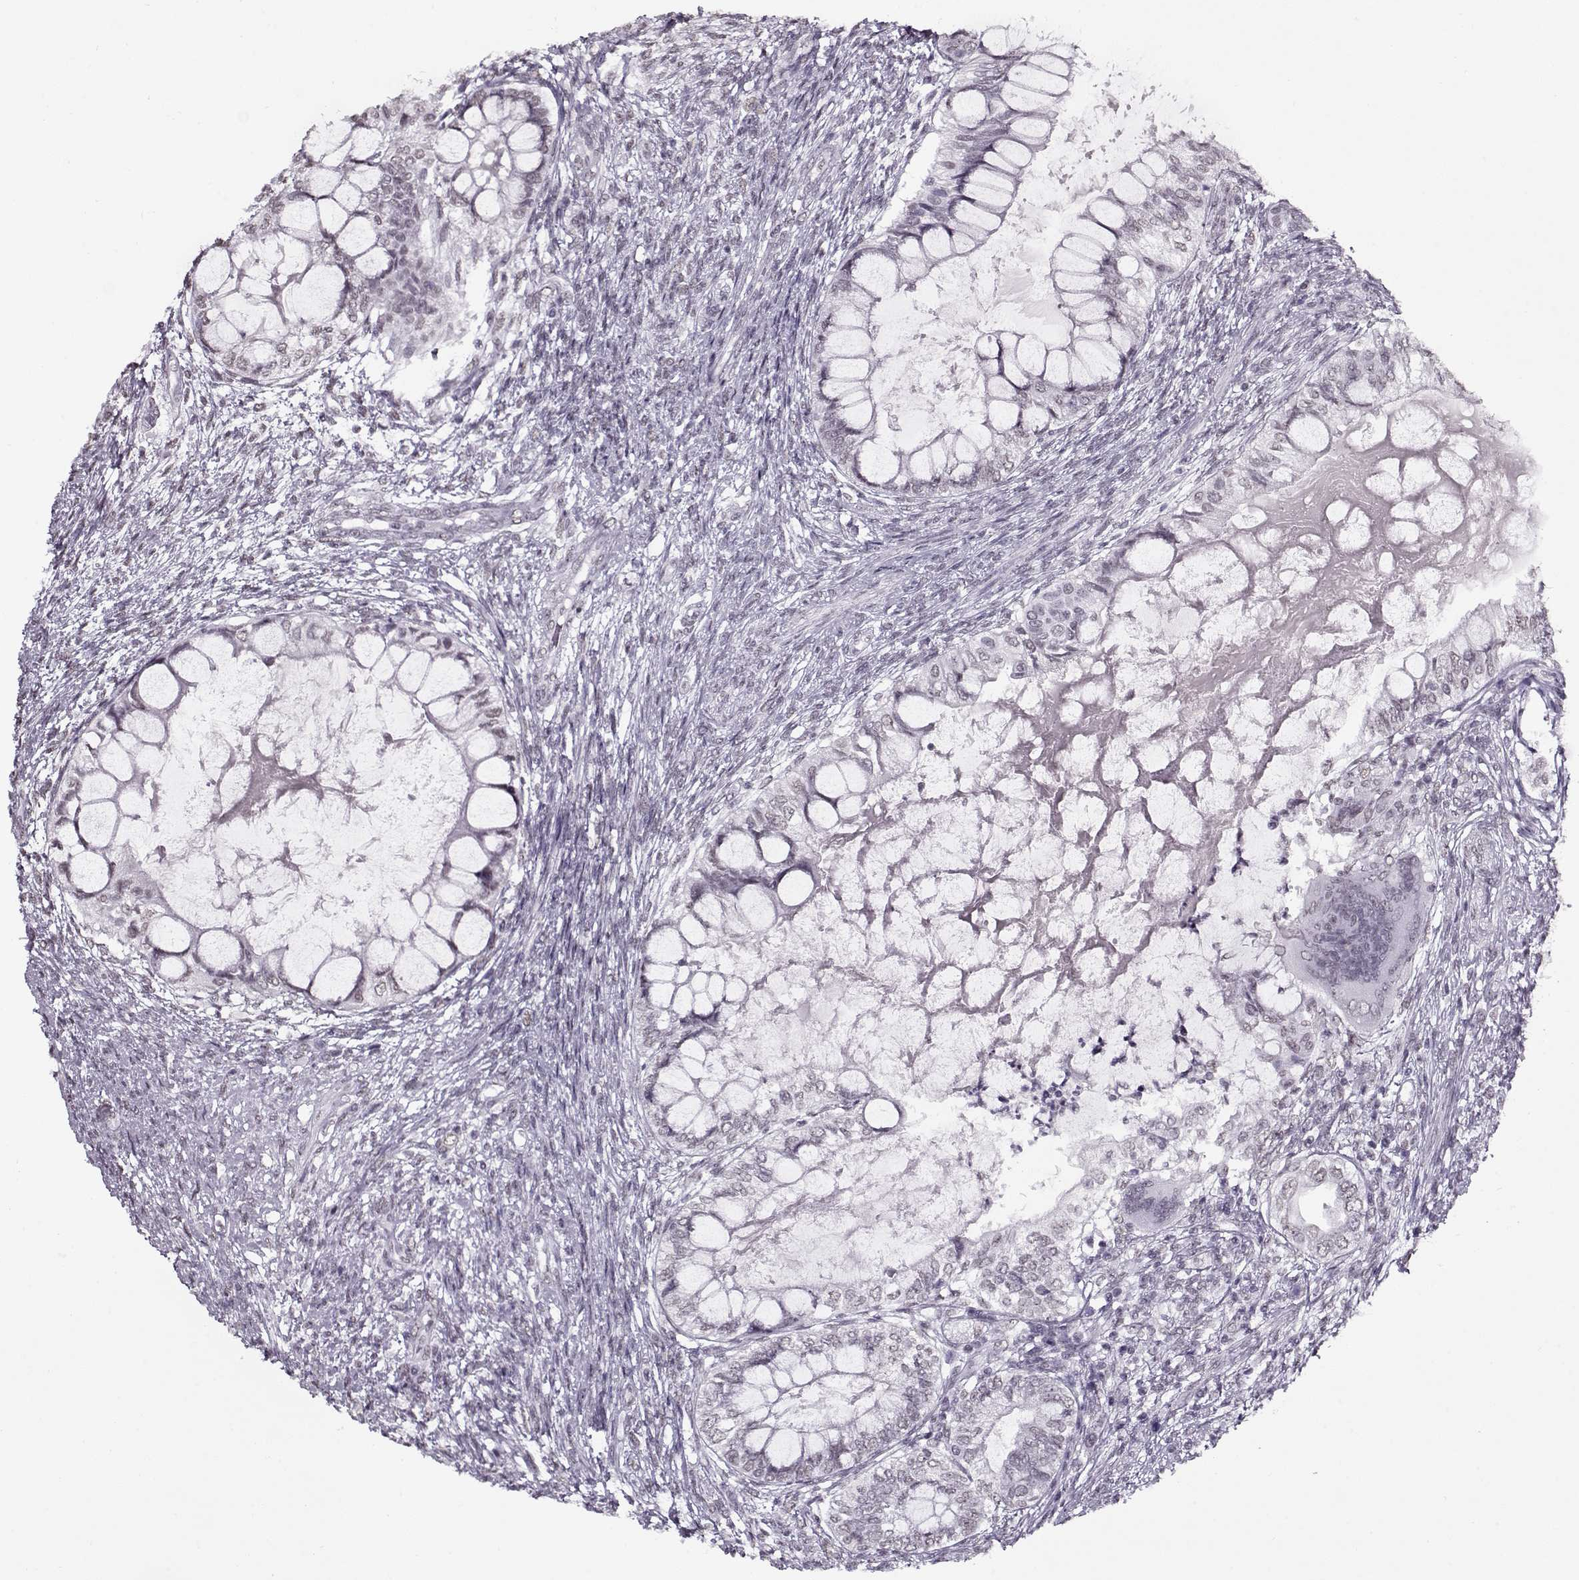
{"staining": {"intensity": "negative", "quantity": "none", "location": "none"}, "tissue": "testis cancer", "cell_type": "Tumor cells", "image_type": "cancer", "snomed": [{"axis": "morphology", "description": "Seminoma, NOS"}, {"axis": "morphology", "description": "Carcinoma, Embryonal, NOS"}, {"axis": "topography", "description": "Testis"}], "caption": "Immunohistochemistry (IHC) image of human testis cancer (seminoma) stained for a protein (brown), which demonstrates no expression in tumor cells. (Stains: DAB (3,3'-diaminobenzidine) immunohistochemistry (IHC) with hematoxylin counter stain, Microscopy: brightfield microscopy at high magnification).", "gene": "PRMT8", "patient": {"sex": "male", "age": 41}}